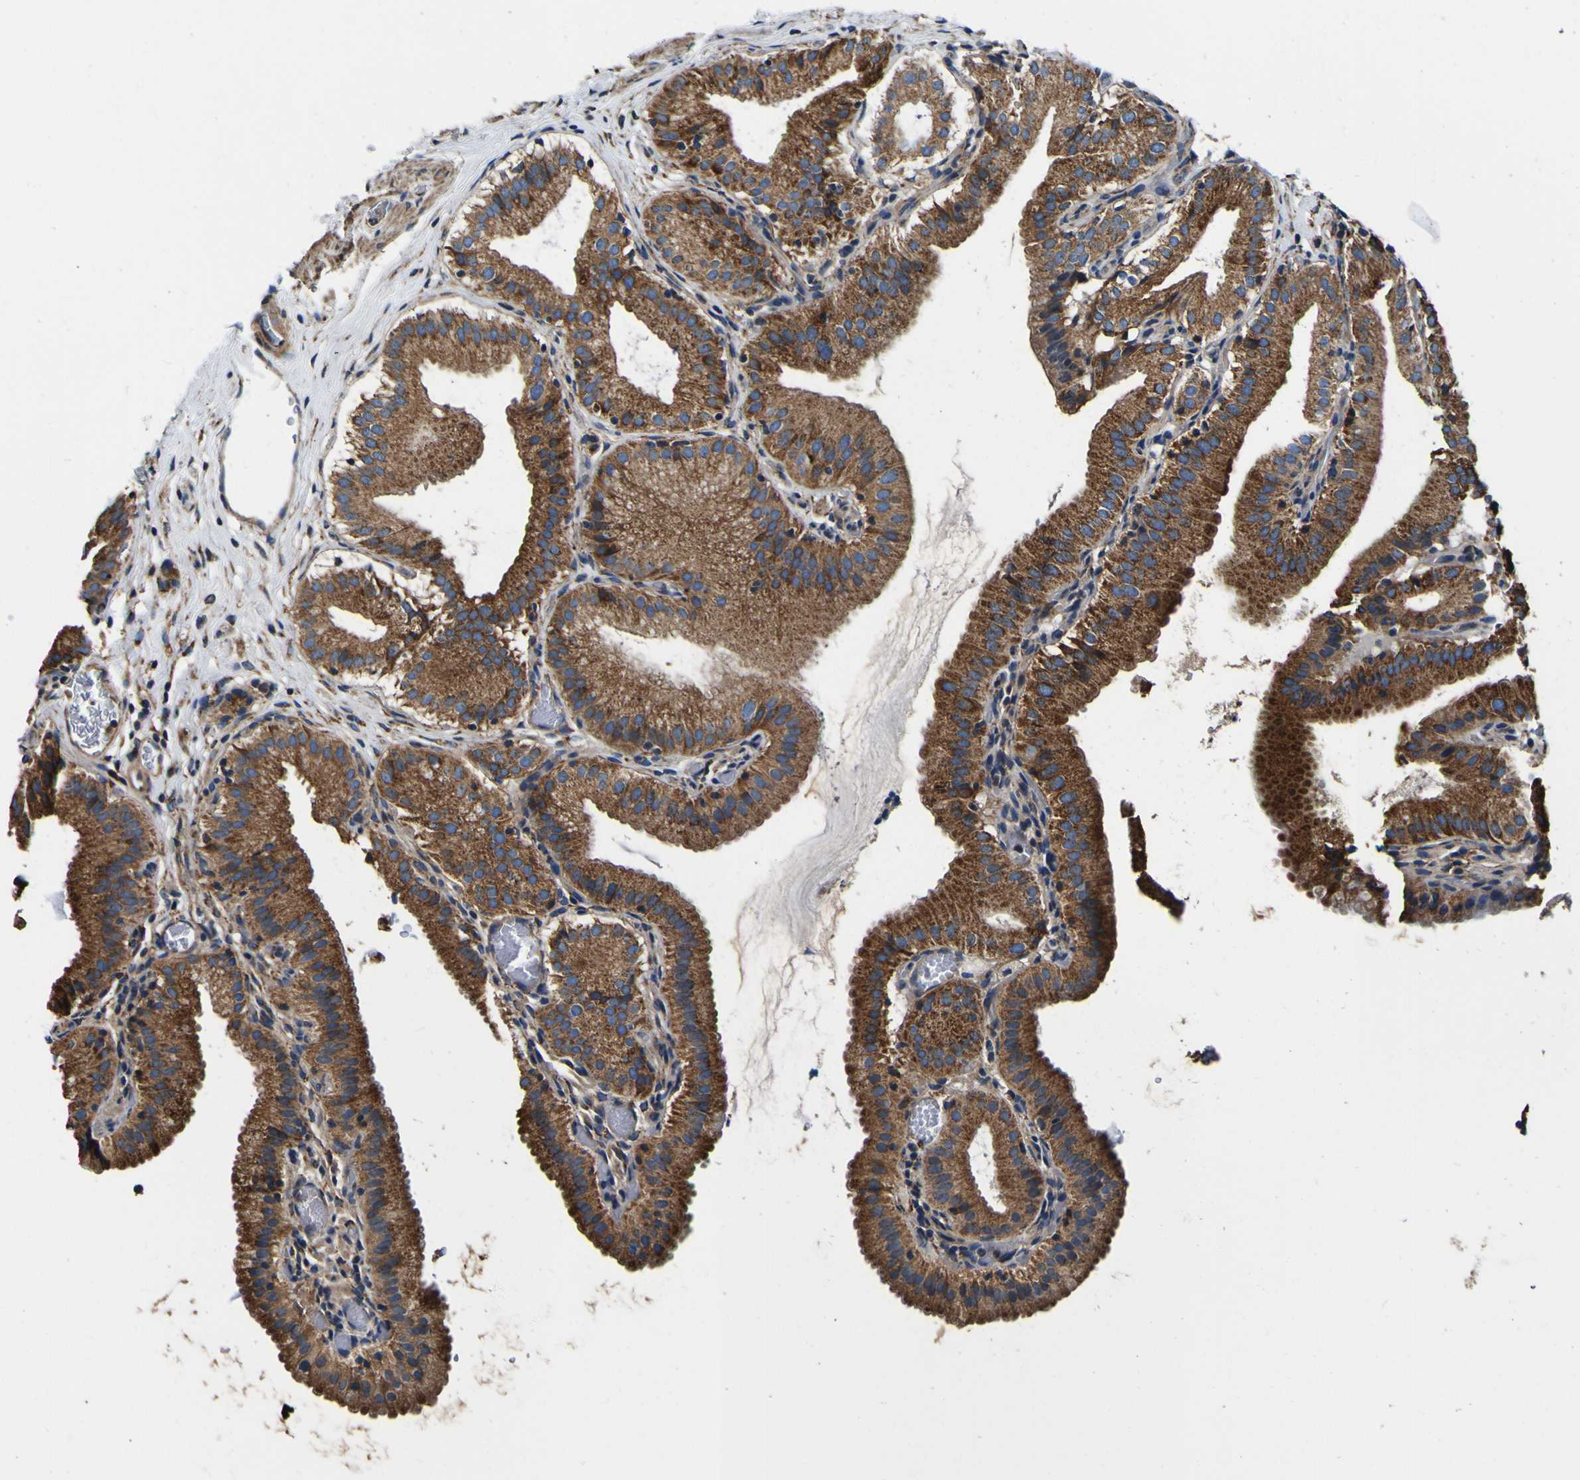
{"staining": {"intensity": "moderate", "quantity": ">75%", "location": "cytoplasmic/membranous"}, "tissue": "gallbladder", "cell_type": "Glandular cells", "image_type": "normal", "snomed": [{"axis": "morphology", "description": "Normal tissue, NOS"}, {"axis": "topography", "description": "Gallbladder"}], "caption": "Immunohistochemical staining of normal gallbladder shows moderate cytoplasmic/membranous protein positivity in about >75% of glandular cells.", "gene": "INPP5A", "patient": {"sex": "male", "age": 54}}